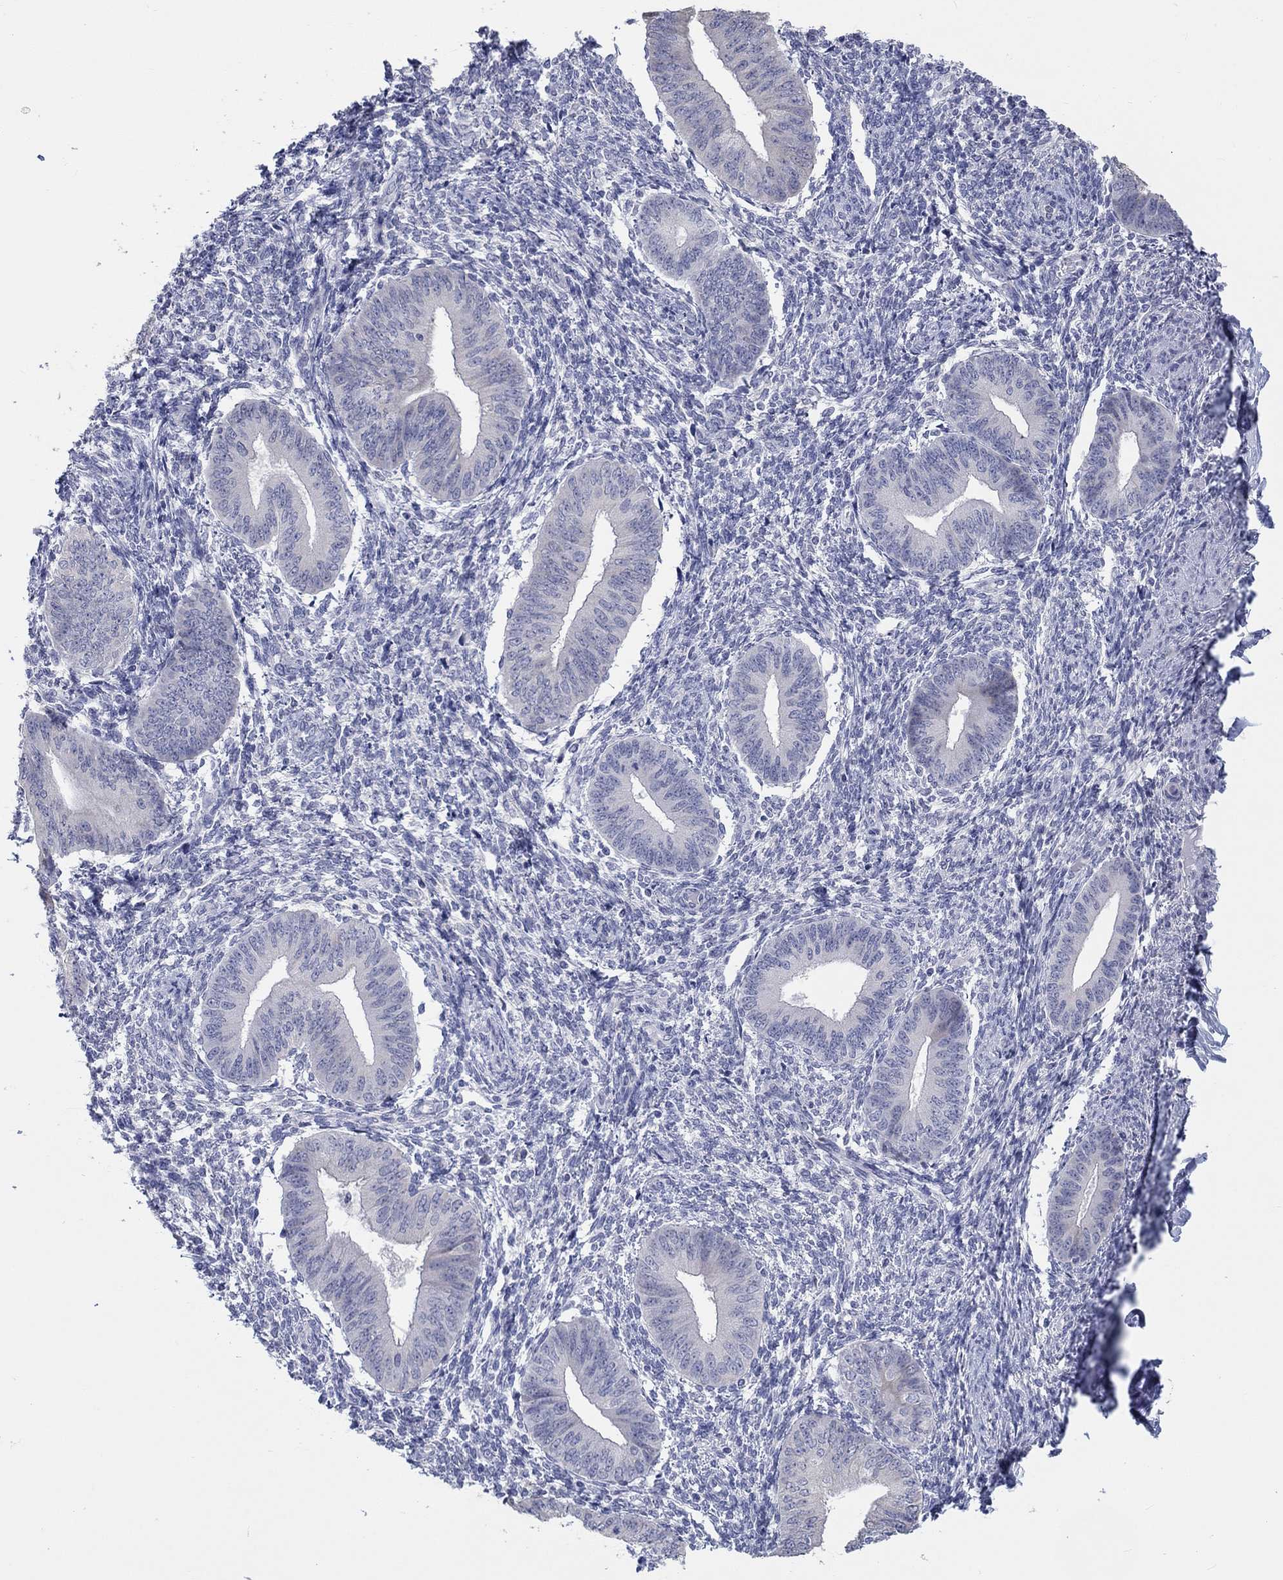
{"staining": {"intensity": "negative", "quantity": "none", "location": "none"}, "tissue": "endometrium", "cell_type": "Cells in endometrial stroma", "image_type": "normal", "snomed": [{"axis": "morphology", "description": "Normal tissue, NOS"}, {"axis": "topography", "description": "Endometrium"}], "caption": "Normal endometrium was stained to show a protein in brown. There is no significant positivity in cells in endometrial stroma. Brightfield microscopy of immunohistochemistry (IHC) stained with DAB (brown) and hematoxylin (blue), captured at high magnification.", "gene": "LRRC4C", "patient": {"sex": "female", "age": 47}}